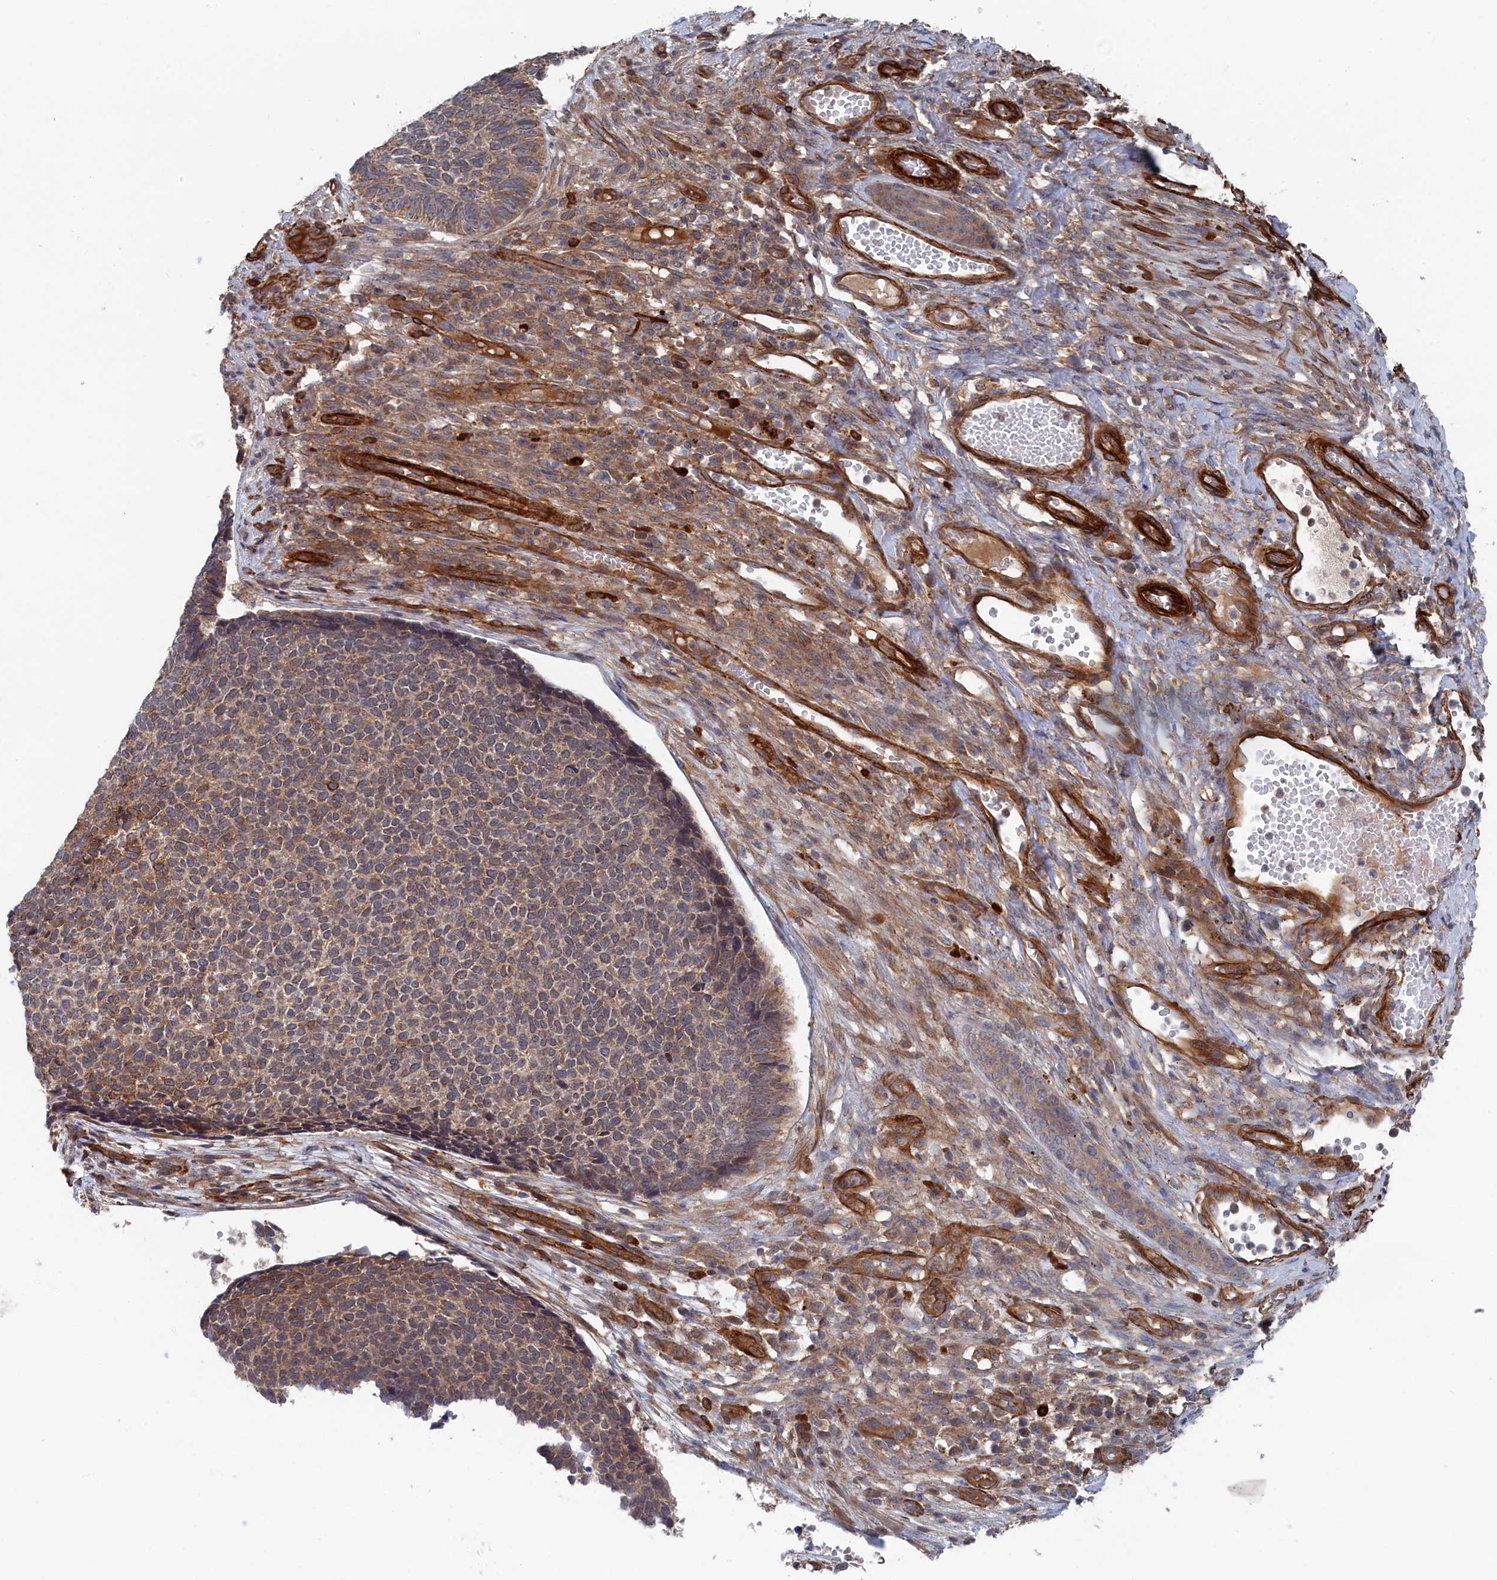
{"staining": {"intensity": "weak", "quantity": ">75%", "location": "cytoplasmic/membranous"}, "tissue": "skin cancer", "cell_type": "Tumor cells", "image_type": "cancer", "snomed": [{"axis": "morphology", "description": "Basal cell carcinoma"}, {"axis": "topography", "description": "Skin"}], "caption": "Immunohistochemical staining of human skin basal cell carcinoma reveals low levels of weak cytoplasmic/membranous protein positivity in about >75% of tumor cells.", "gene": "FILIP1L", "patient": {"sex": "female", "age": 84}}